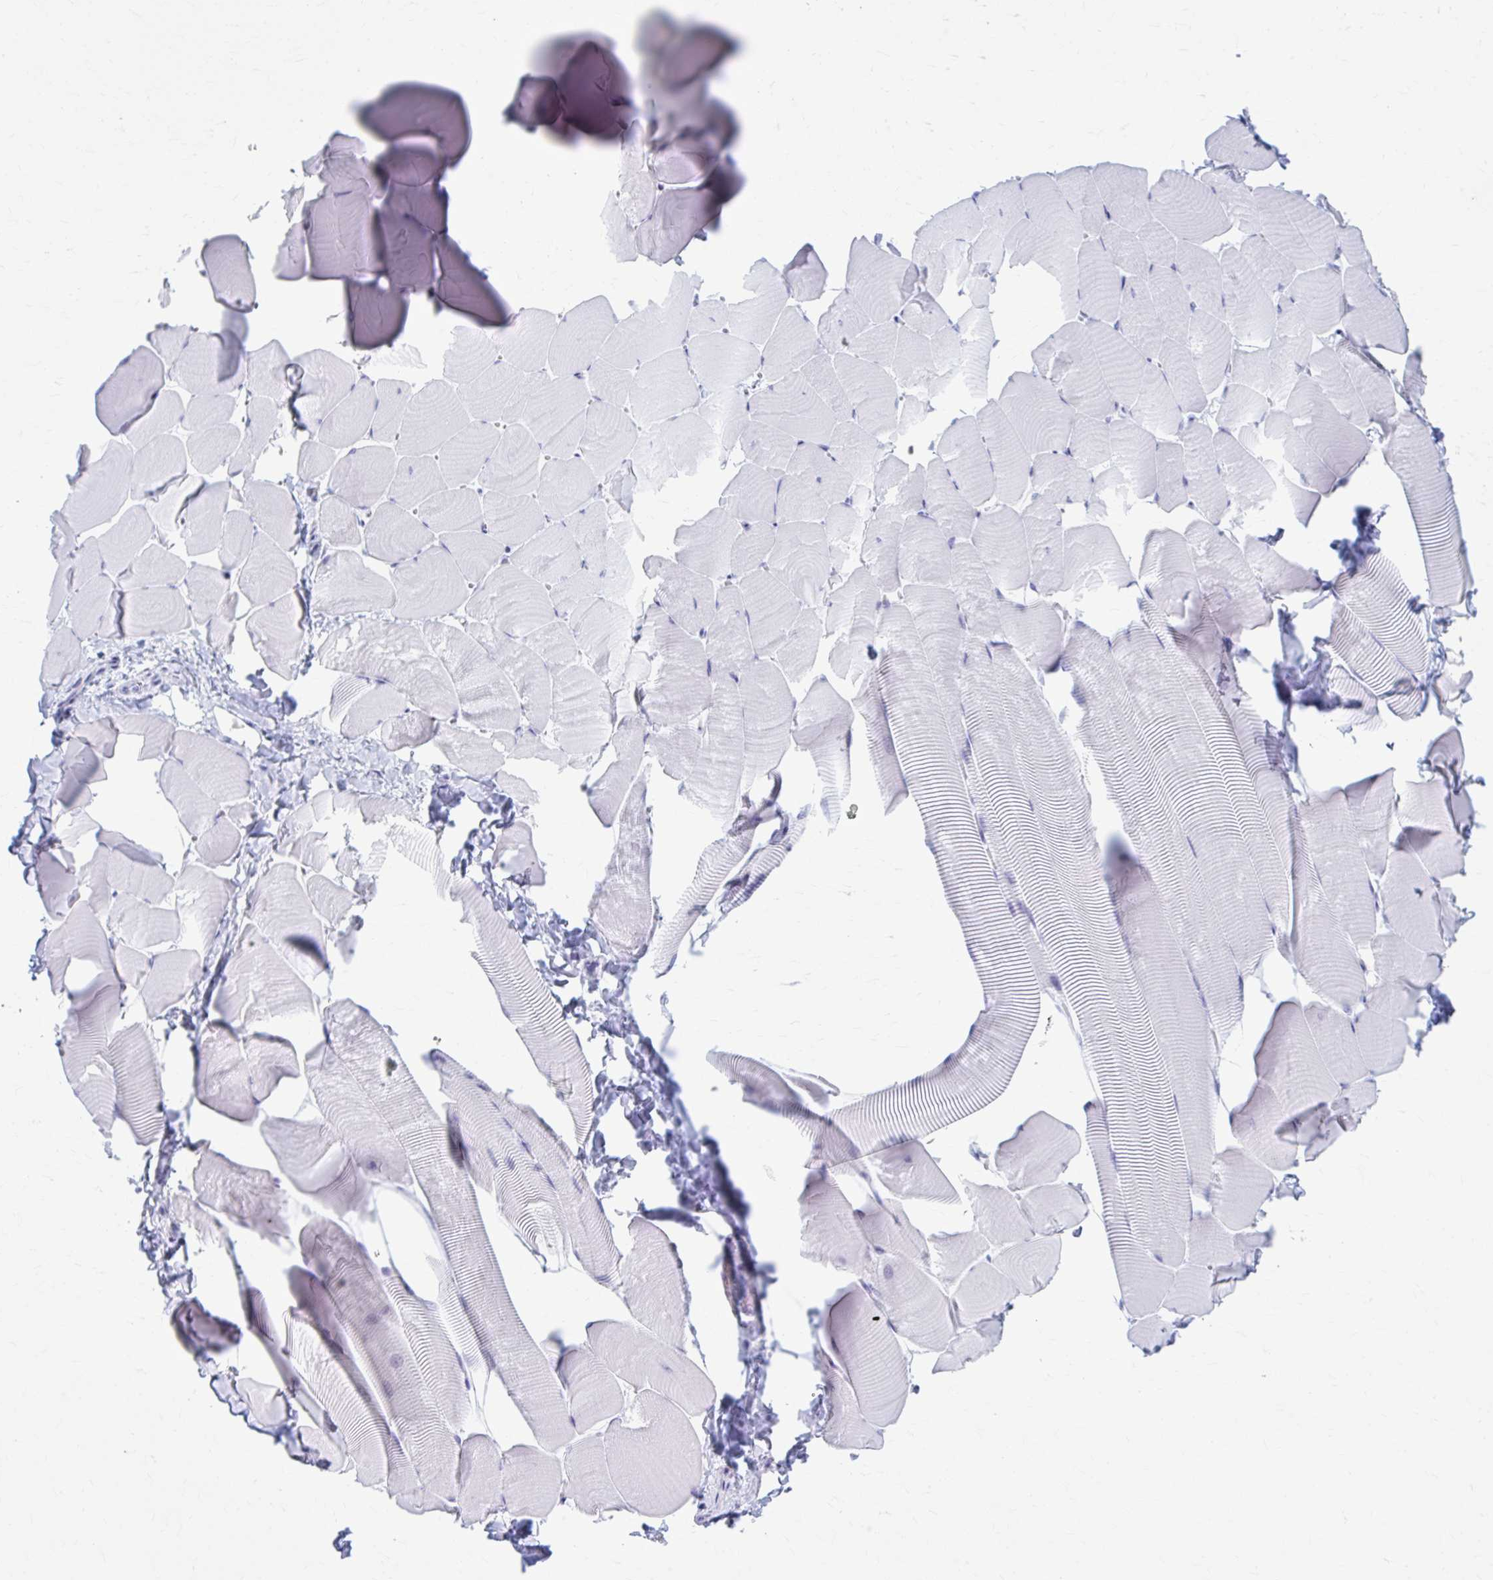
{"staining": {"intensity": "negative", "quantity": "none", "location": "none"}, "tissue": "skeletal muscle", "cell_type": "Myocytes", "image_type": "normal", "snomed": [{"axis": "morphology", "description": "Normal tissue, NOS"}, {"axis": "topography", "description": "Skeletal muscle"}], "caption": "Immunohistochemistry micrograph of normal skeletal muscle stained for a protein (brown), which exhibits no positivity in myocytes. (Brightfield microscopy of DAB (3,3'-diaminobenzidine) immunohistochemistry at high magnification).", "gene": "CCDC105", "patient": {"sex": "male", "age": 25}}